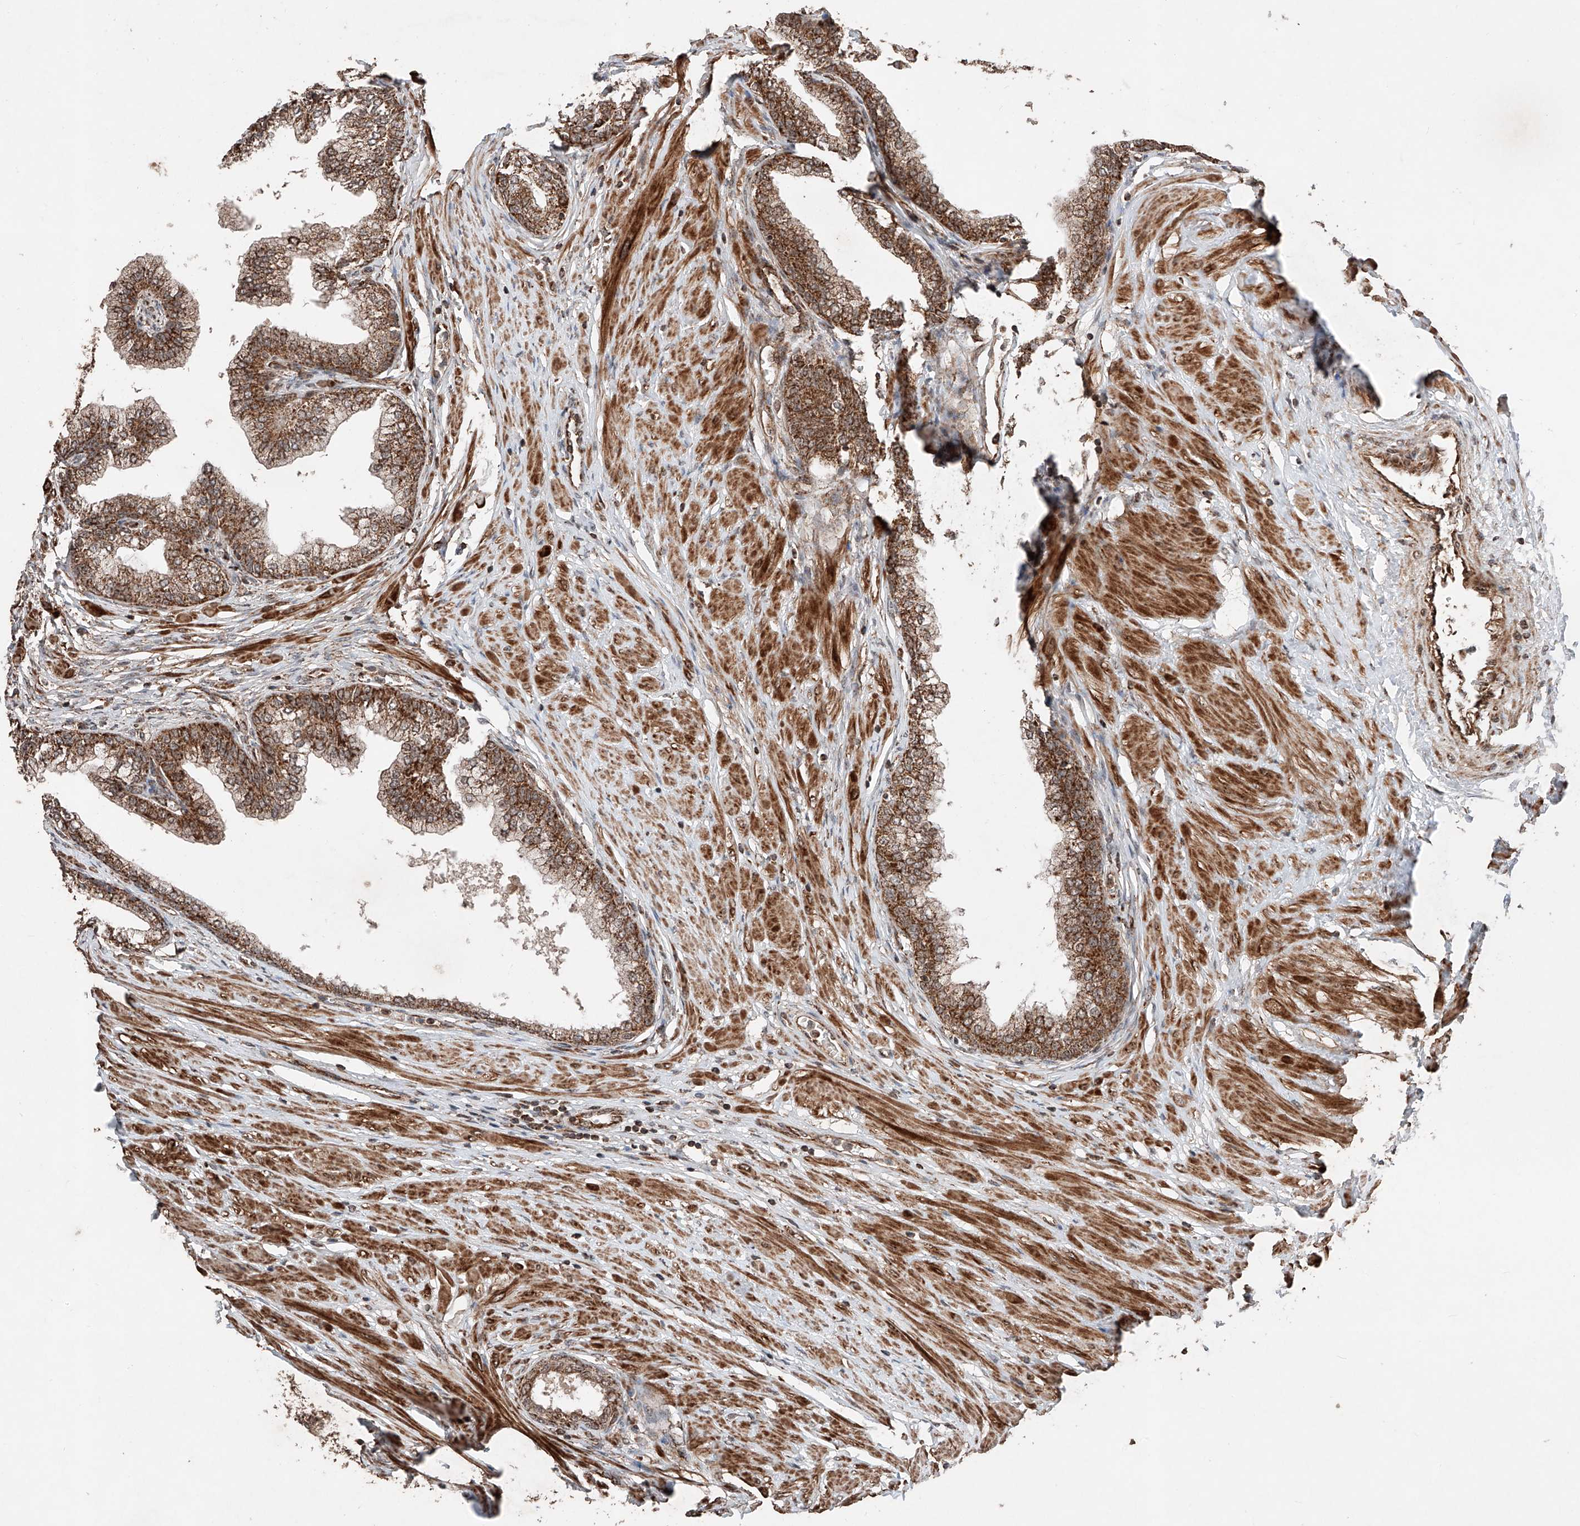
{"staining": {"intensity": "strong", "quantity": ">75%", "location": "cytoplasmic/membranous"}, "tissue": "prostate", "cell_type": "Glandular cells", "image_type": "normal", "snomed": [{"axis": "morphology", "description": "Normal tissue, NOS"}, {"axis": "morphology", "description": "Urothelial carcinoma, Low grade"}, {"axis": "topography", "description": "Urinary bladder"}, {"axis": "topography", "description": "Prostate"}], "caption": "Prostate stained with immunohistochemistry (IHC) displays strong cytoplasmic/membranous positivity in approximately >75% of glandular cells.", "gene": "ZSCAN29", "patient": {"sex": "male", "age": 60}}